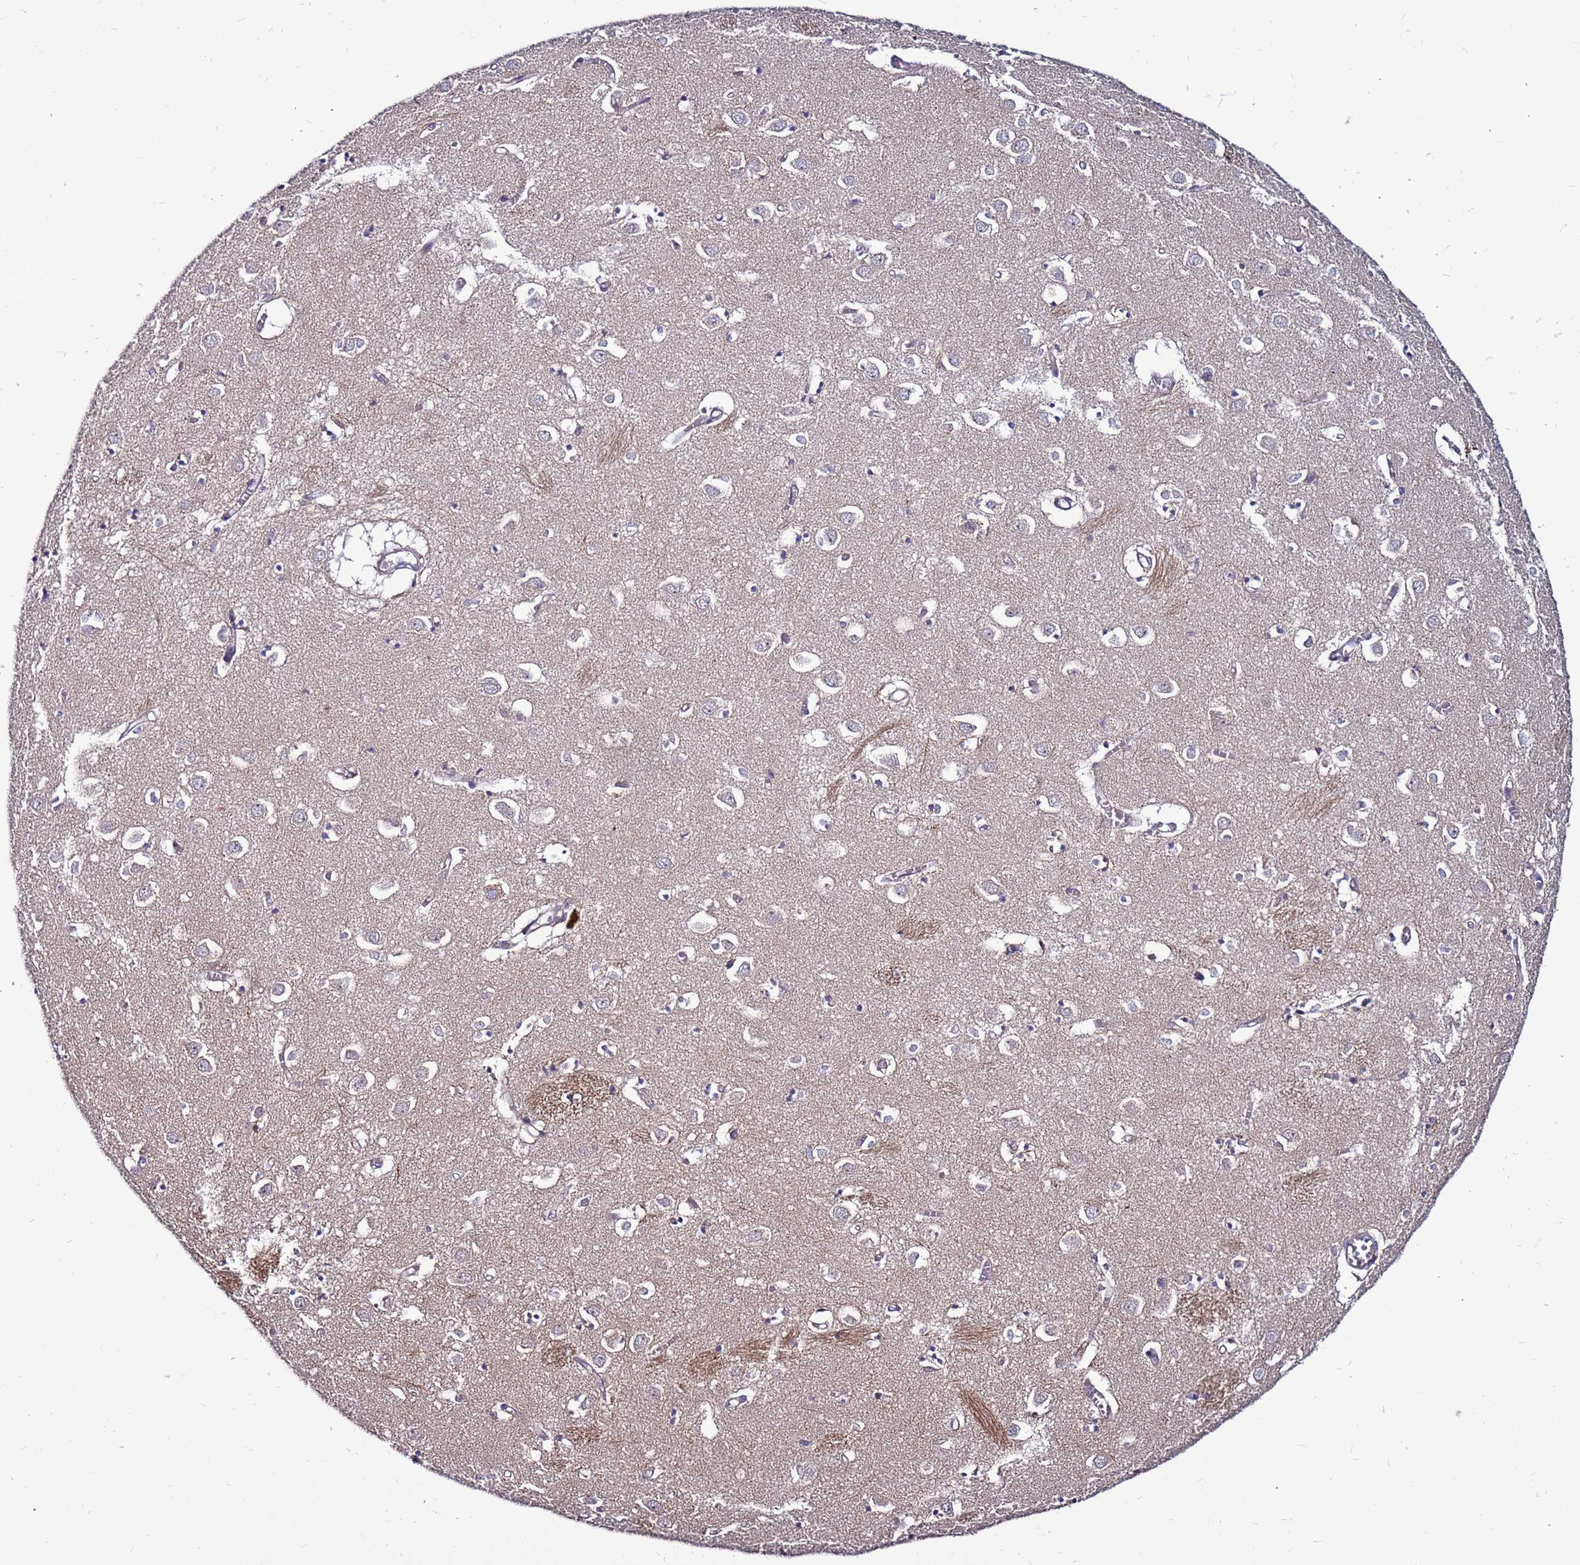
{"staining": {"intensity": "weak", "quantity": "<25%", "location": "cytoplasmic/membranous"}, "tissue": "caudate", "cell_type": "Glial cells", "image_type": "normal", "snomed": [{"axis": "morphology", "description": "Normal tissue, NOS"}, {"axis": "topography", "description": "Lateral ventricle wall"}], "caption": "This micrograph is of unremarkable caudate stained with IHC to label a protein in brown with the nuclei are counter-stained blue. There is no positivity in glial cells.", "gene": "GPN3", "patient": {"sex": "male", "age": 70}}